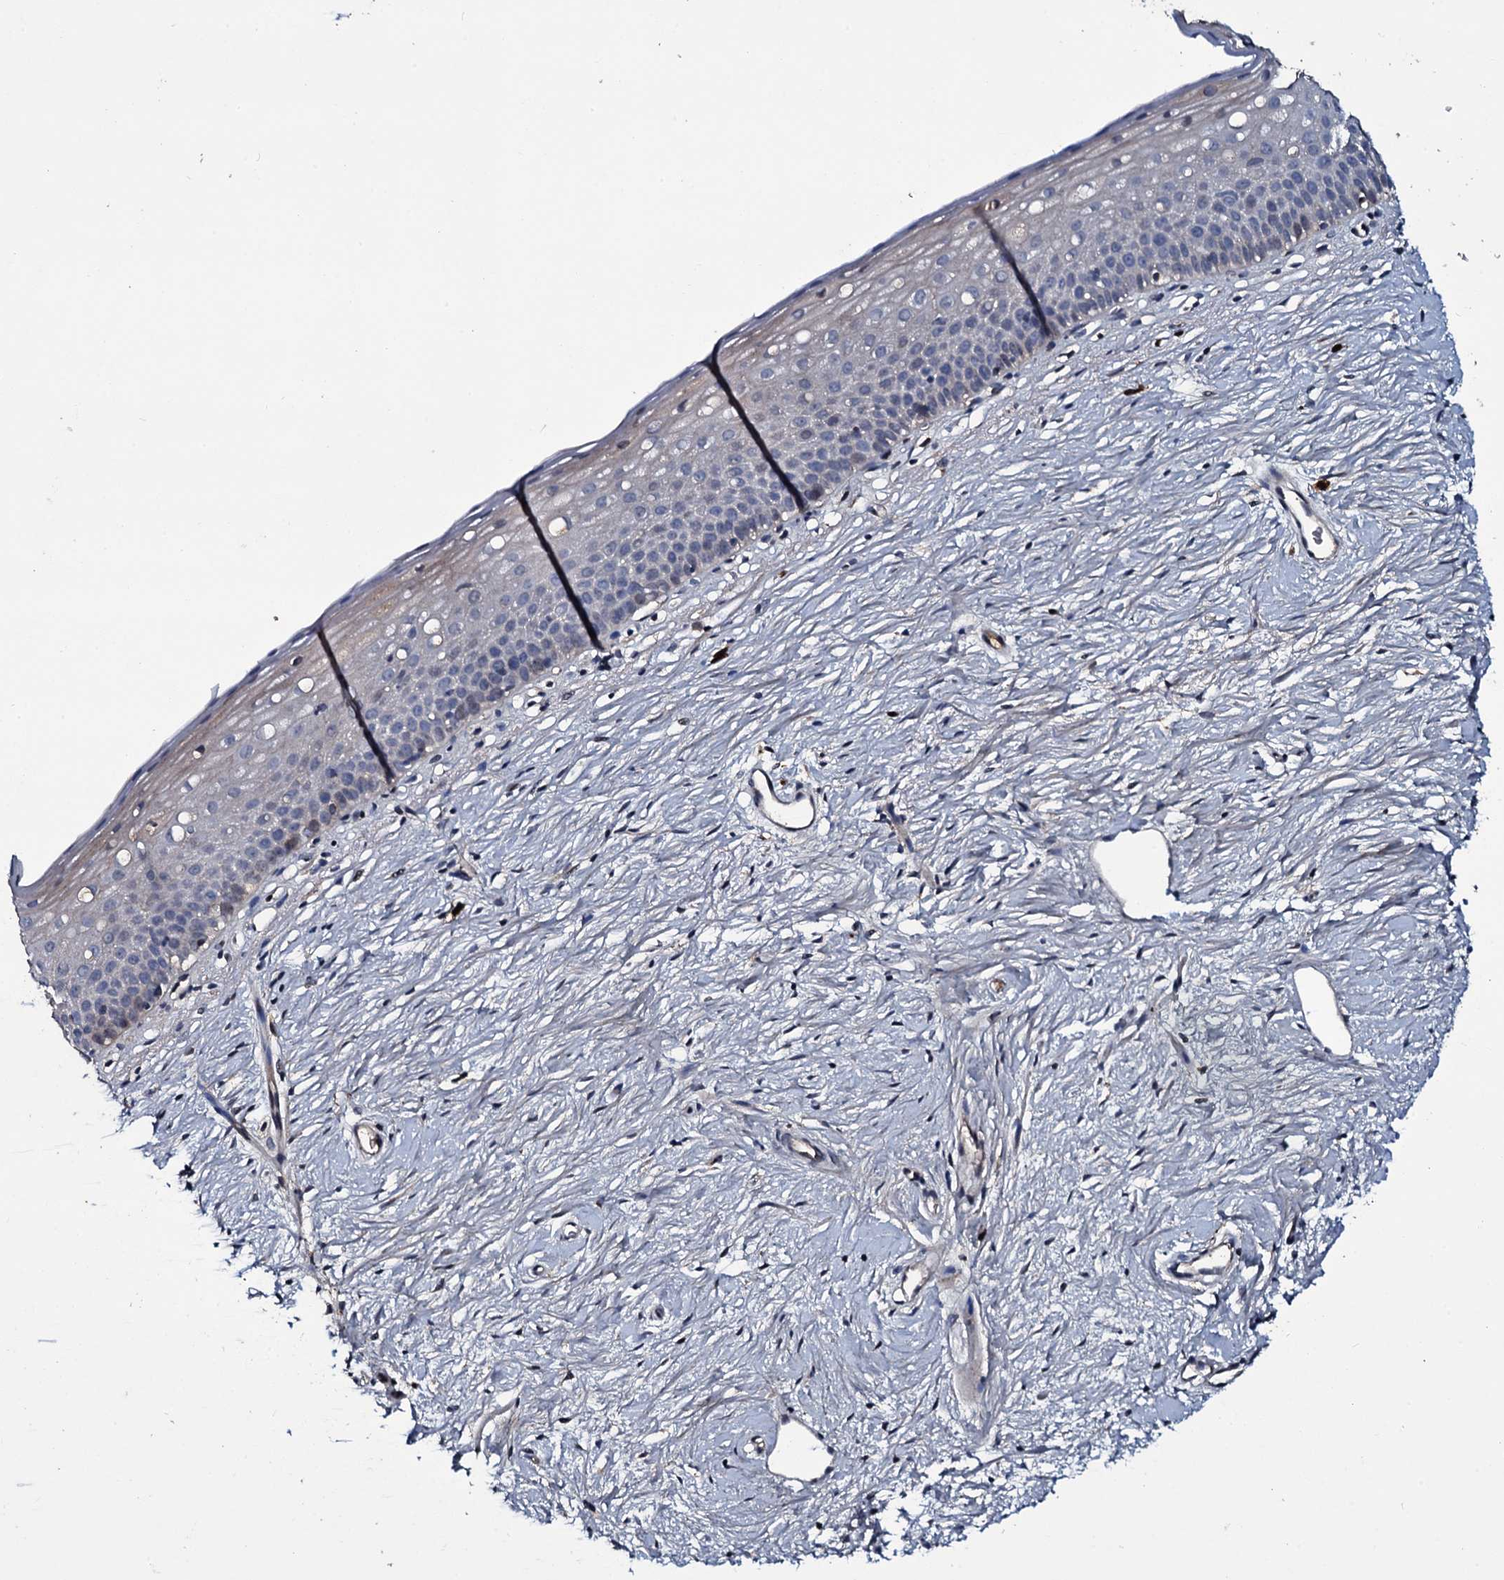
{"staining": {"intensity": "weak", "quantity": "25%-75%", "location": "cytoplasmic/membranous"}, "tissue": "cervix", "cell_type": "Glandular cells", "image_type": "normal", "snomed": [{"axis": "morphology", "description": "Normal tissue, NOS"}, {"axis": "topography", "description": "Cervix"}], "caption": "An image of human cervix stained for a protein exhibits weak cytoplasmic/membranous brown staining in glandular cells. The staining was performed using DAB, with brown indicating positive protein expression. Nuclei are stained blue with hematoxylin.", "gene": "LYG2", "patient": {"sex": "female", "age": 57}}